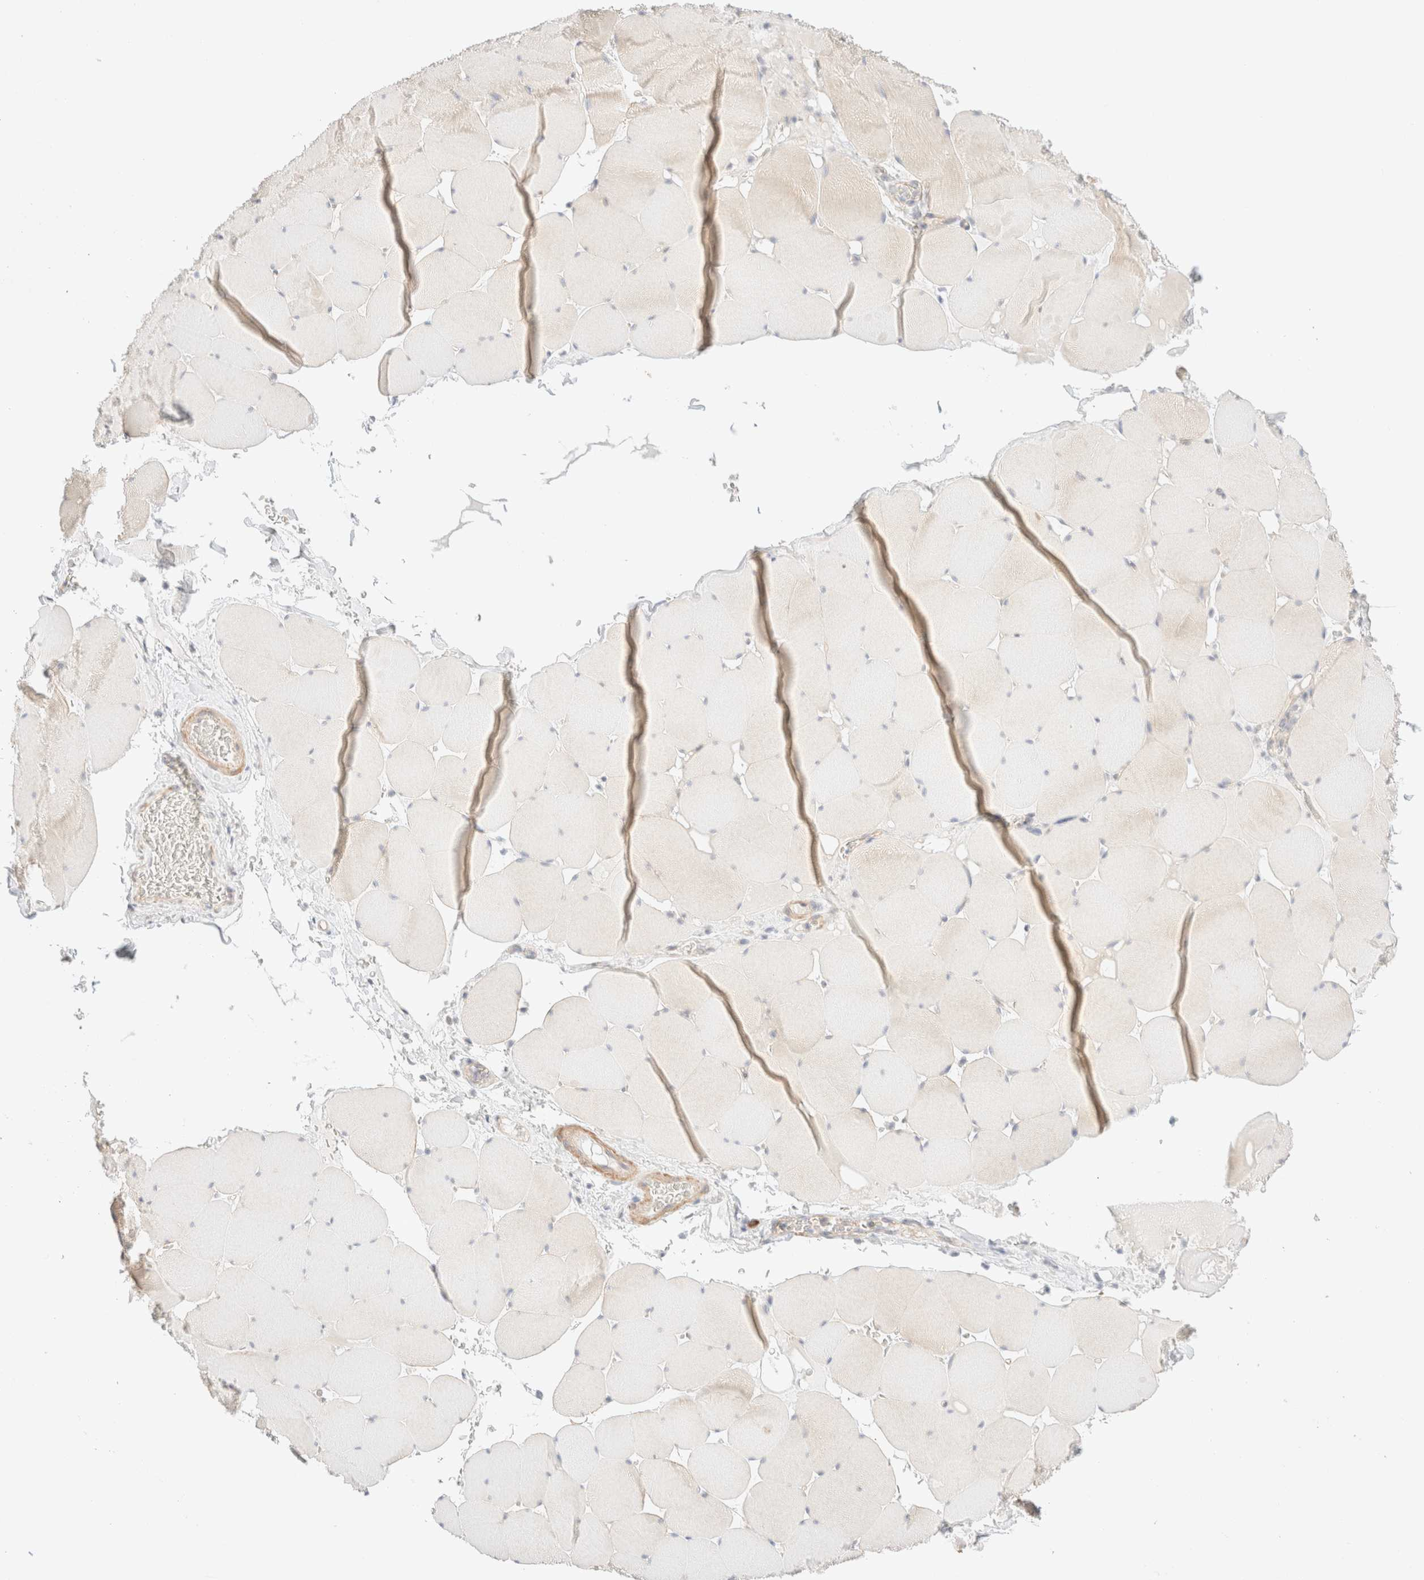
{"staining": {"intensity": "negative", "quantity": "none", "location": "none"}, "tissue": "skeletal muscle", "cell_type": "Myocytes", "image_type": "normal", "snomed": [{"axis": "morphology", "description": "Normal tissue, NOS"}, {"axis": "topography", "description": "Skeletal muscle"}], "caption": "Myocytes show no significant protein staining in normal skeletal muscle.", "gene": "NIBAN2", "patient": {"sex": "male", "age": 62}}